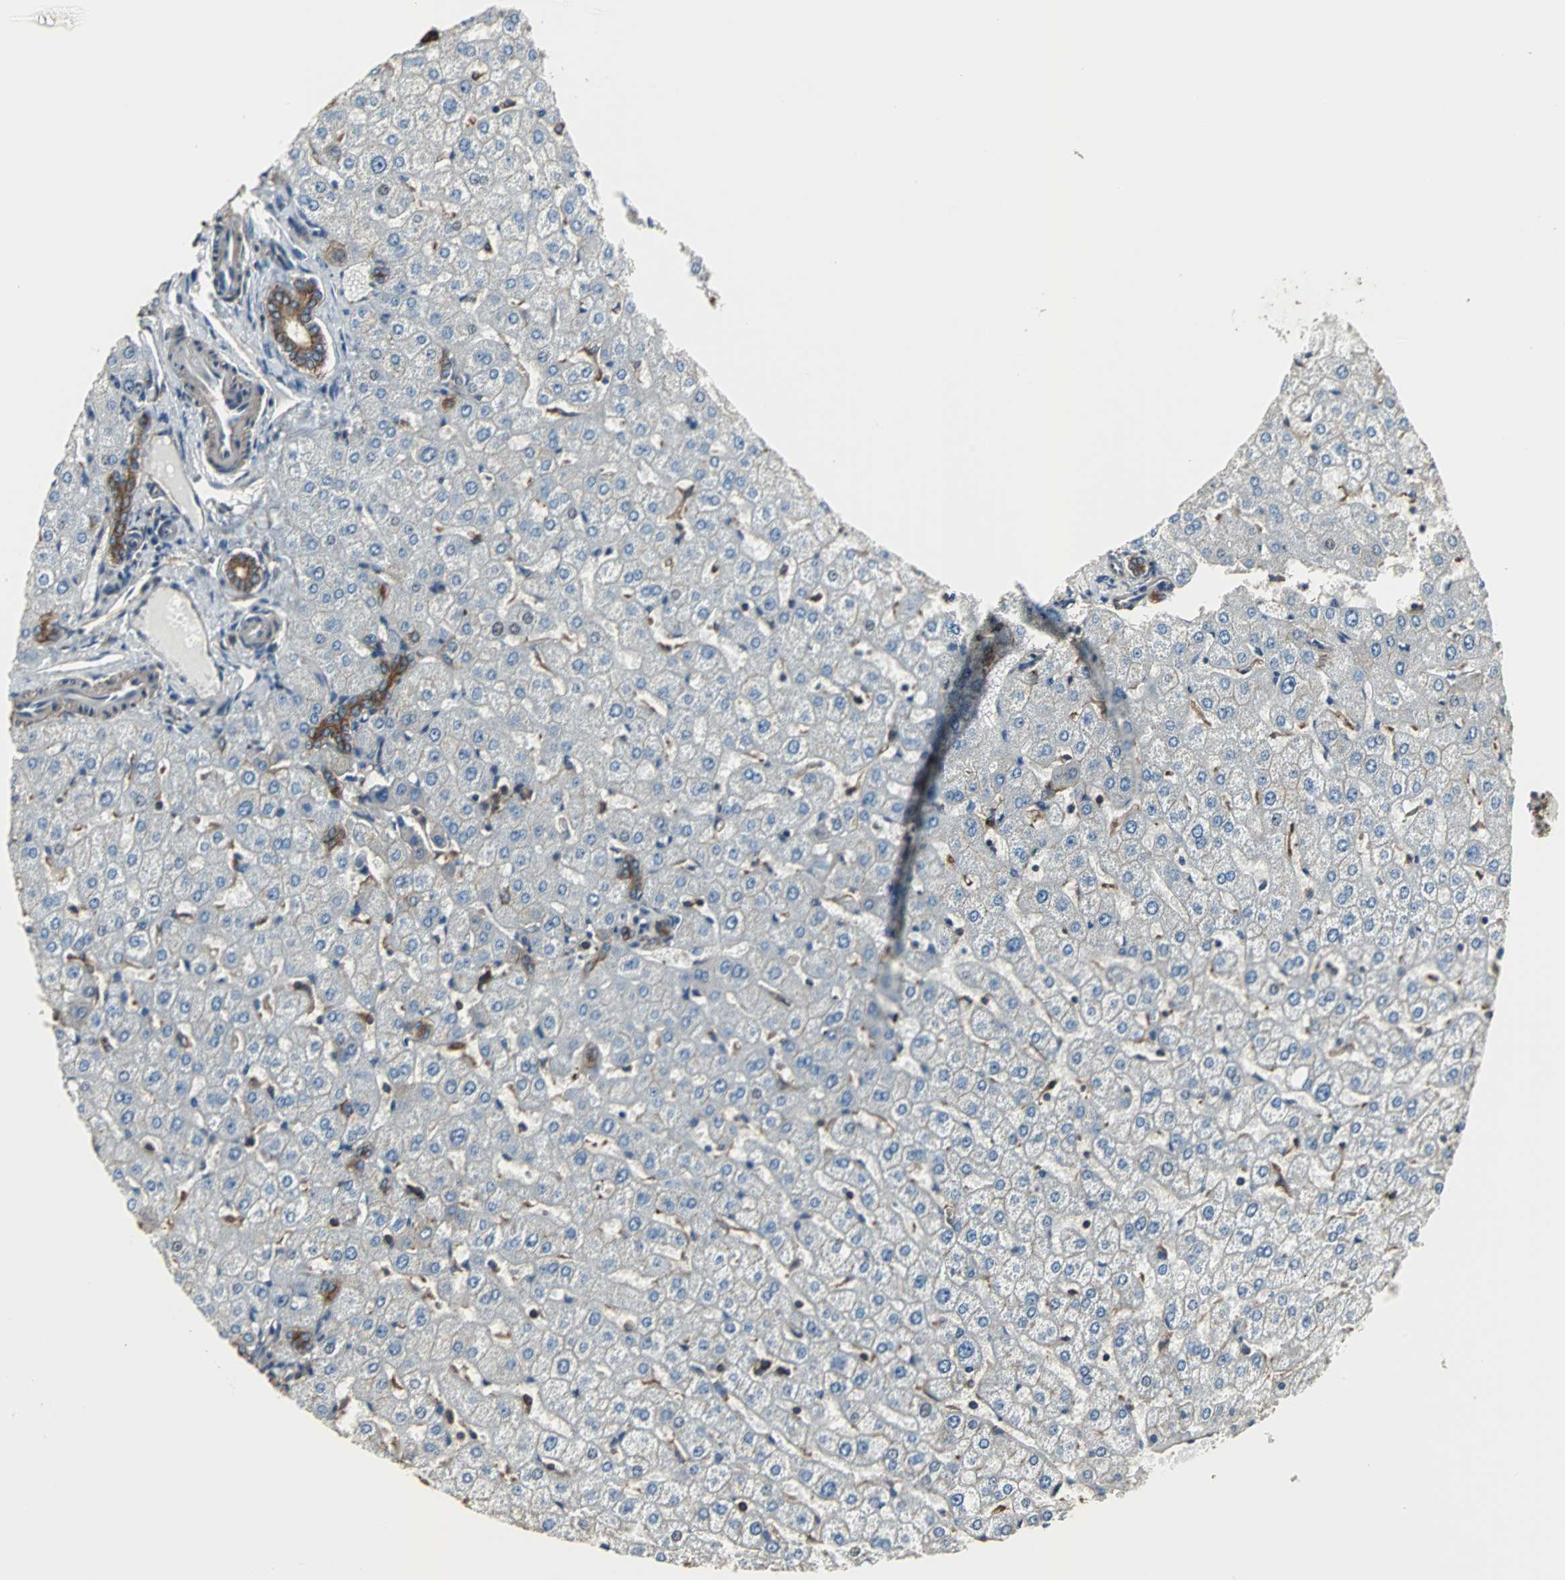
{"staining": {"intensity": "strong", "quantity": ">75%", "location": "cytoplasmic/membranous"}, "tissue": "liver", "cell_type": "Cholangiocytes", "image_type": "normal", "snomed": [{"axis": "morphology", "description": "Normal tissue, NOS"}, {"axis": "morphology", "description": "Fibrosis, NOS"}, {"axis": "topography", "description": "Liver"}], "caption": "An image showing strong cytoplasmic/membranous staining in about >75% of cholangiocytes in unremarkable liver, as visualized by brown immunohistochemical staining.", "gene": "ACTN1", "patient": {"sex": "female", "age": 29}}